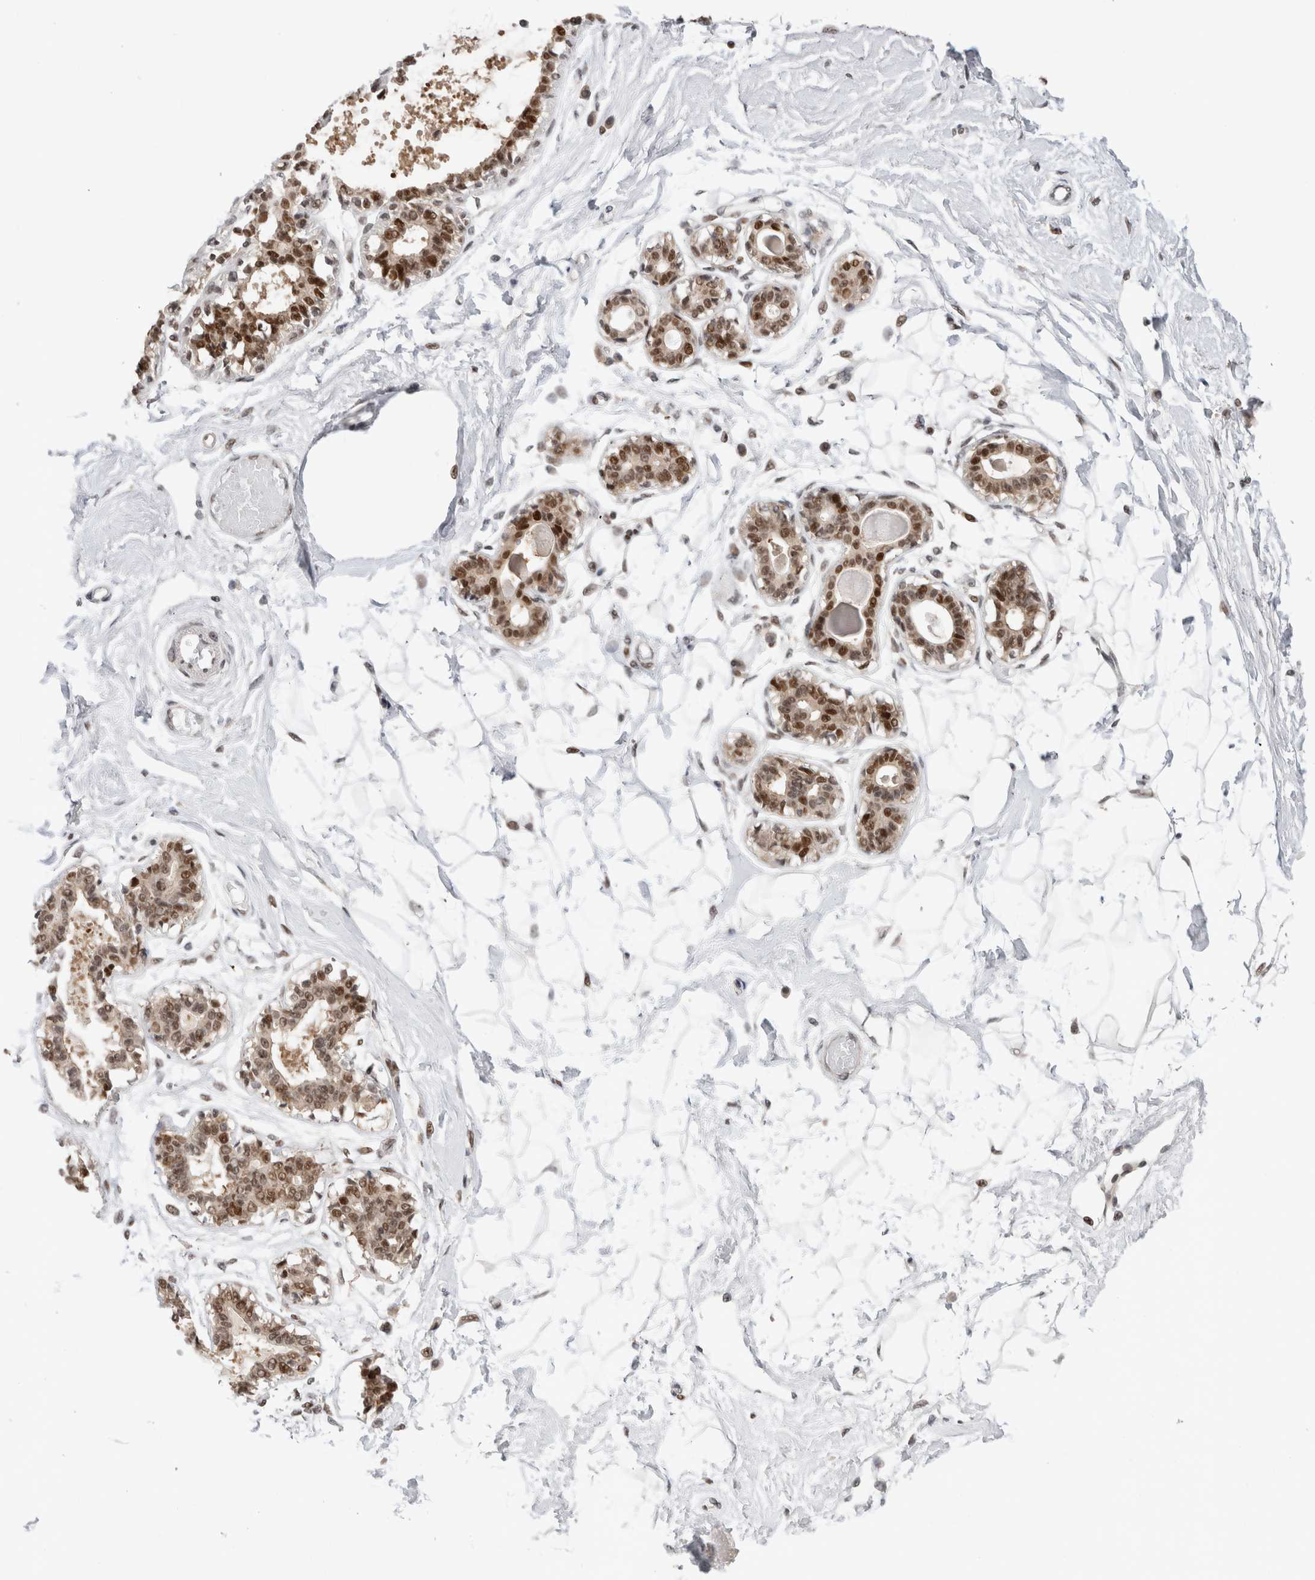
{"staining": {"intensity": "moderate", "quantity": "<25%", "location": "nuclear"}, "tissue": "breast", "cell_type": "Adipocytes", "image_type": "normal", "snomed": [{"axis": "morphology", "description": "Normal tissue, NOS"}, {"axis": "topography", "description": "Breast"}], "caption": "Brown immunohistochemical staining in normal breast shows moderate nuclear staining in about <25% of adipocytes. (Stains: DAB (3,3'-diaminobenzidine) in brown, nuclei in blue, Microscopy: brightfield microscopy at high magnification).", "gene": "ZNF521", "patient": {"sex": "female", "age": 45}}